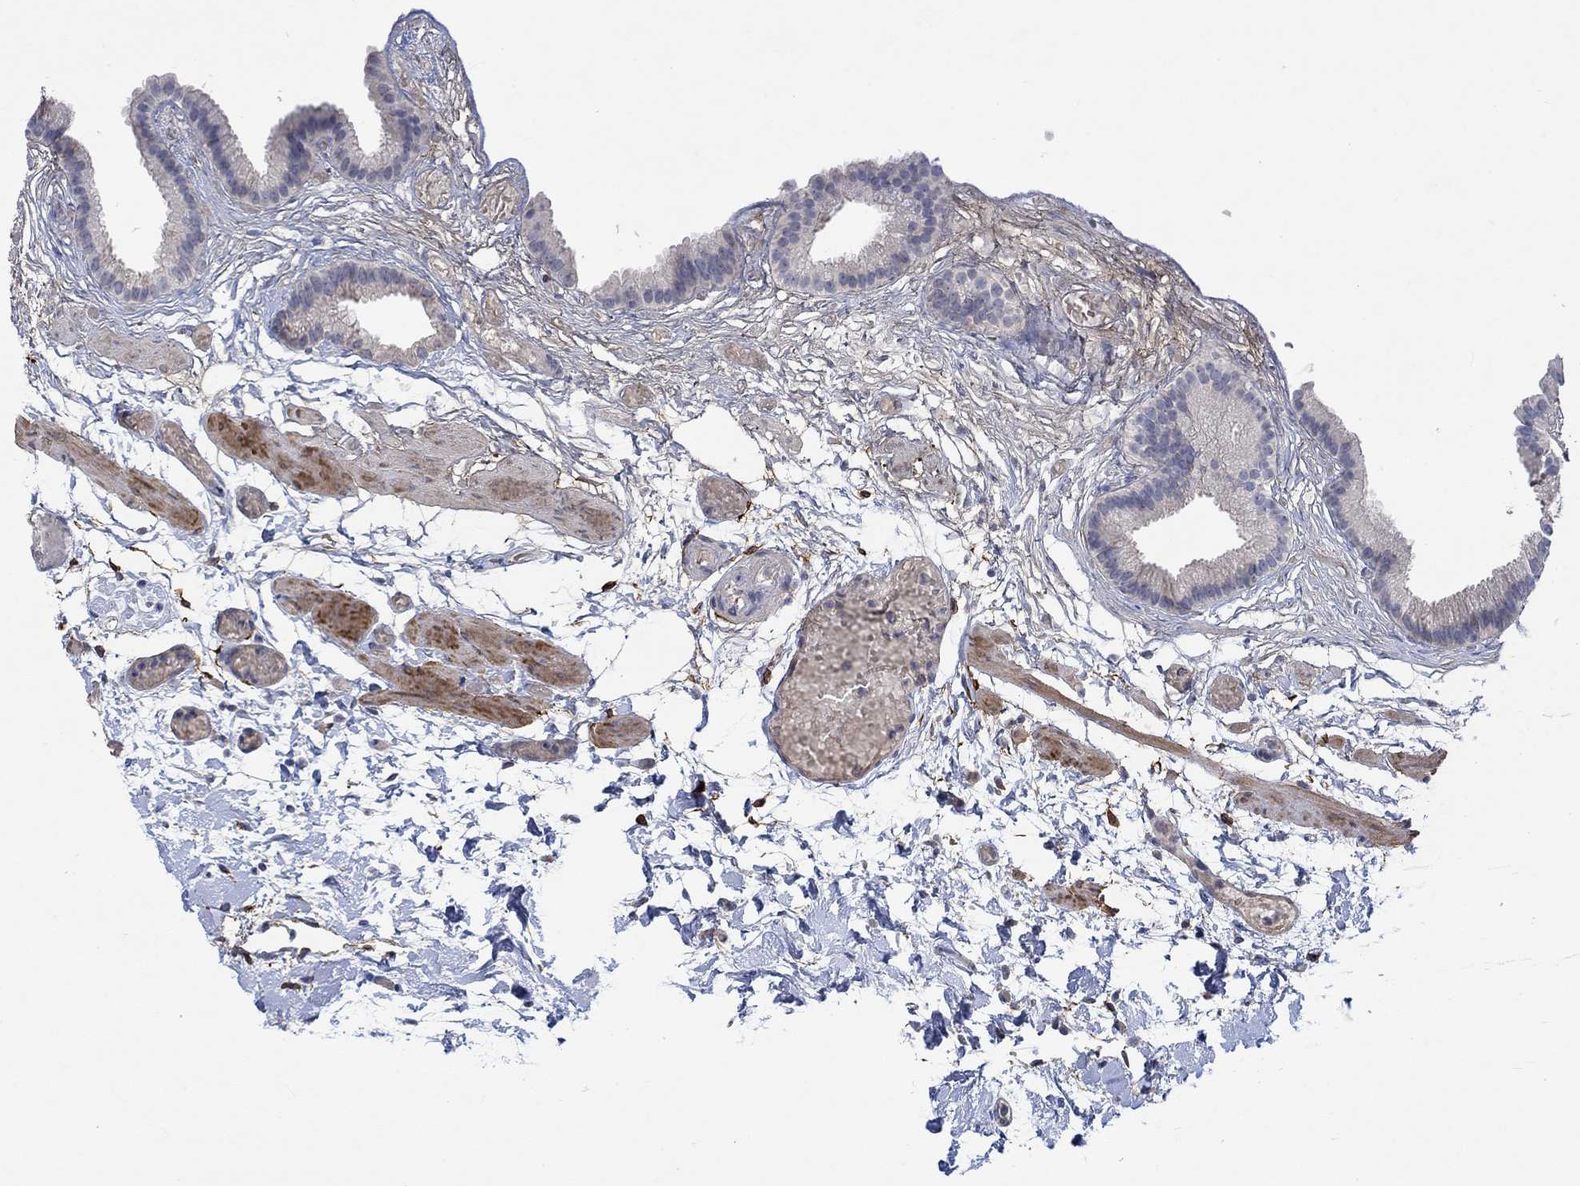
{"staining": {"intensity": "negative", "quantity": "none", "location": "none"}, "tissue": "gallbladder", "cell_type": "Glandular cells", "image_type": "normal", "snomed": [{"axis": "morphology", "description": "Normal tissue, NOS"}, {"axis": "topography", "description": "Gallbladder"}], "caption": "This is an IHC histopathology image of normal gallbladder. There is no positivity in glandular cells.", "gene": "TGM2", "patient": {"sex": "female", "age": 45}}